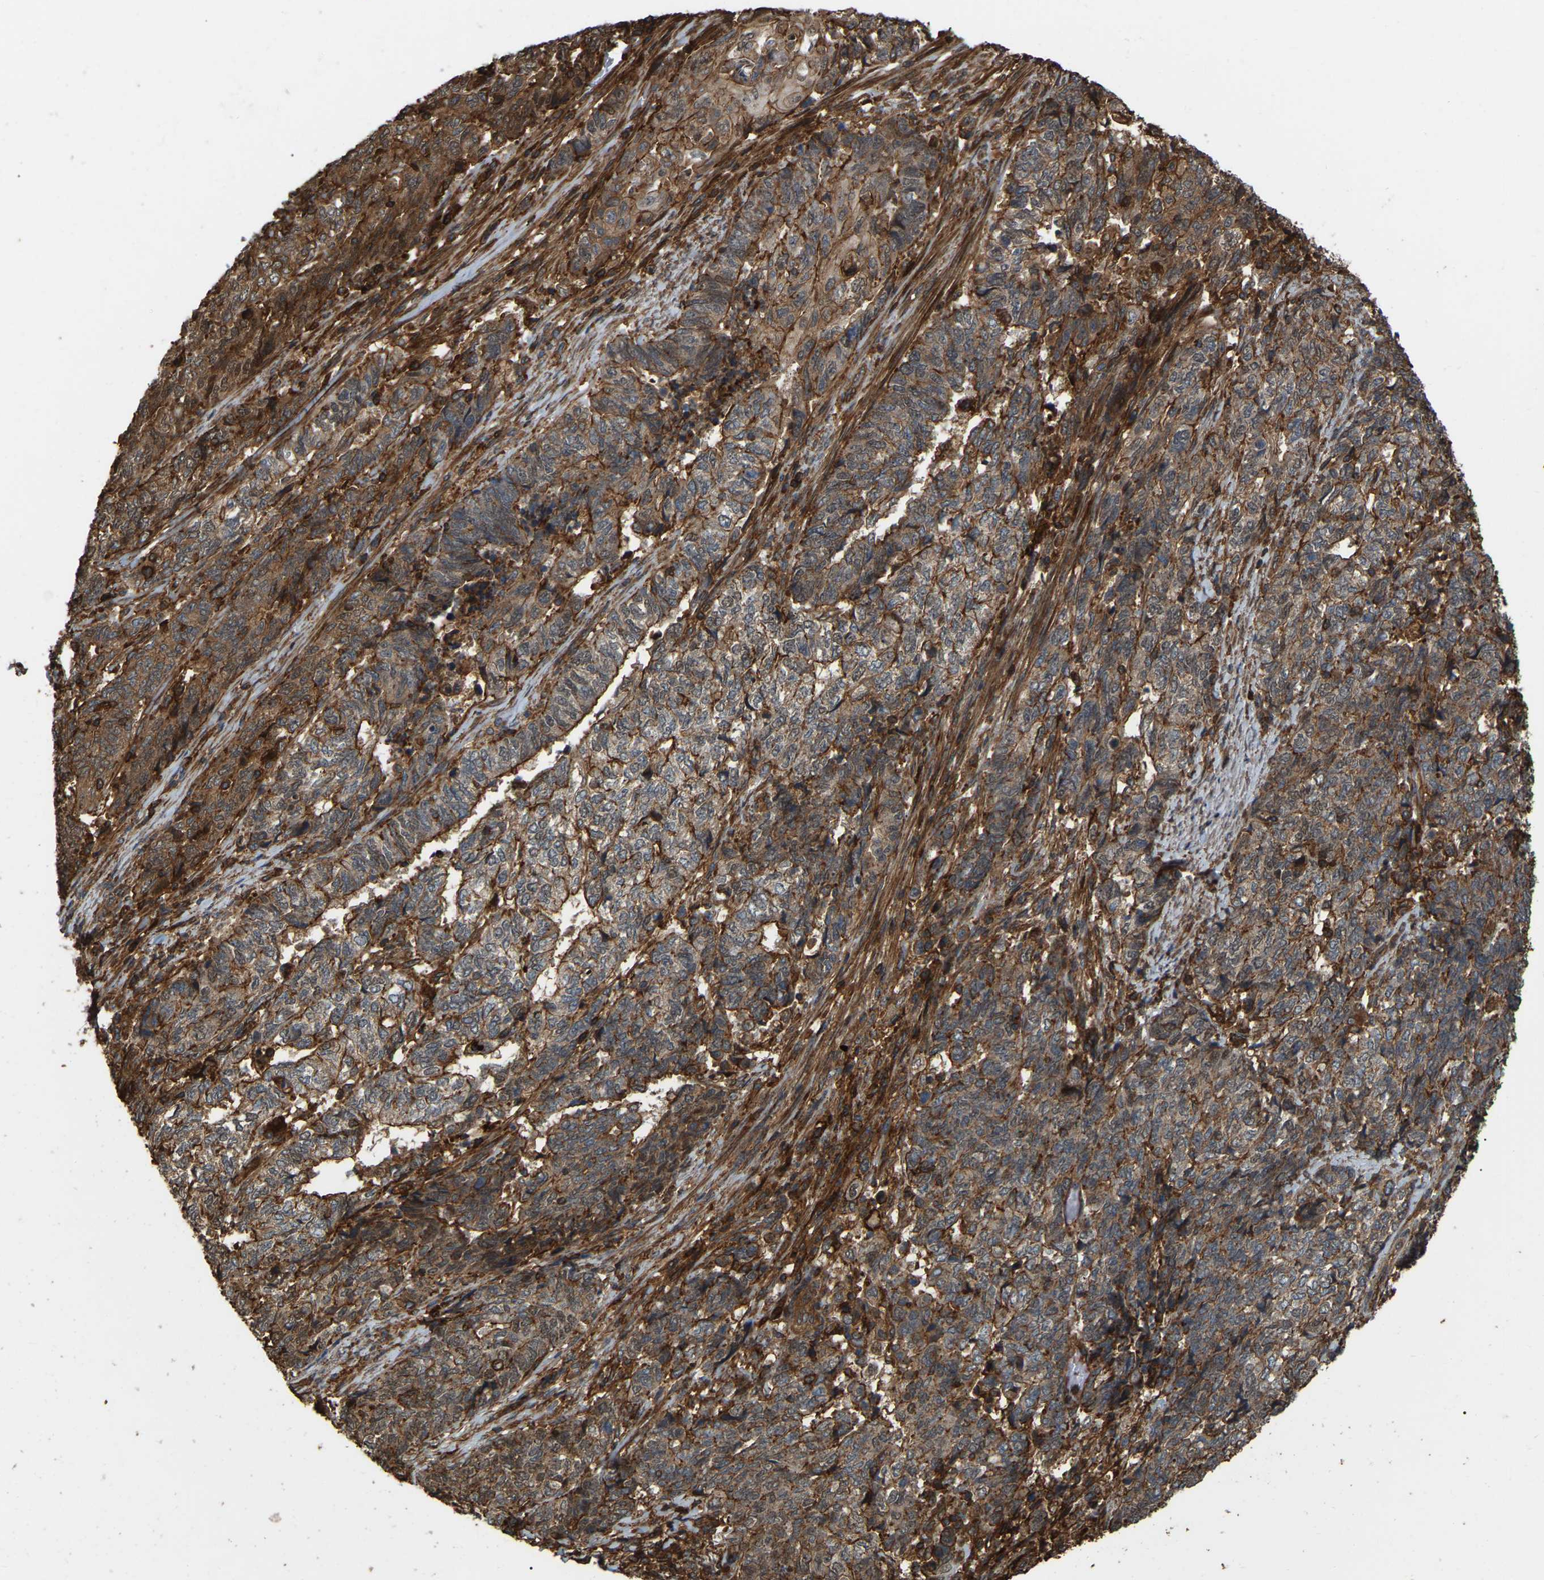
{"staining": {"intensity": "moderate", "quantity": ">75%", "location": "cytoplasmic/membranous"}, "tissue": "endometrial cancer", "cell_type": "Tumor cells", "image_type": "cancer", "snomed": [{"axis": "morphology", "description": "Adenocarcinoma, NOS"}, {"axis": "topography", "description": "Endometrium"}], "caption": "A histopathology image of adenocarcinoma (endometrial) stained for a protein demonstrates moderate cytoplasmic/membranous brown staining in tumor cells. The staining was performed using DAB to visualize the protein expression in brown, while the nuclei were stained in blue with hematoxylin (Magnification: 20x).", "gene": "SAMD9L", "patient": {"sex": "female", "age": 80}}